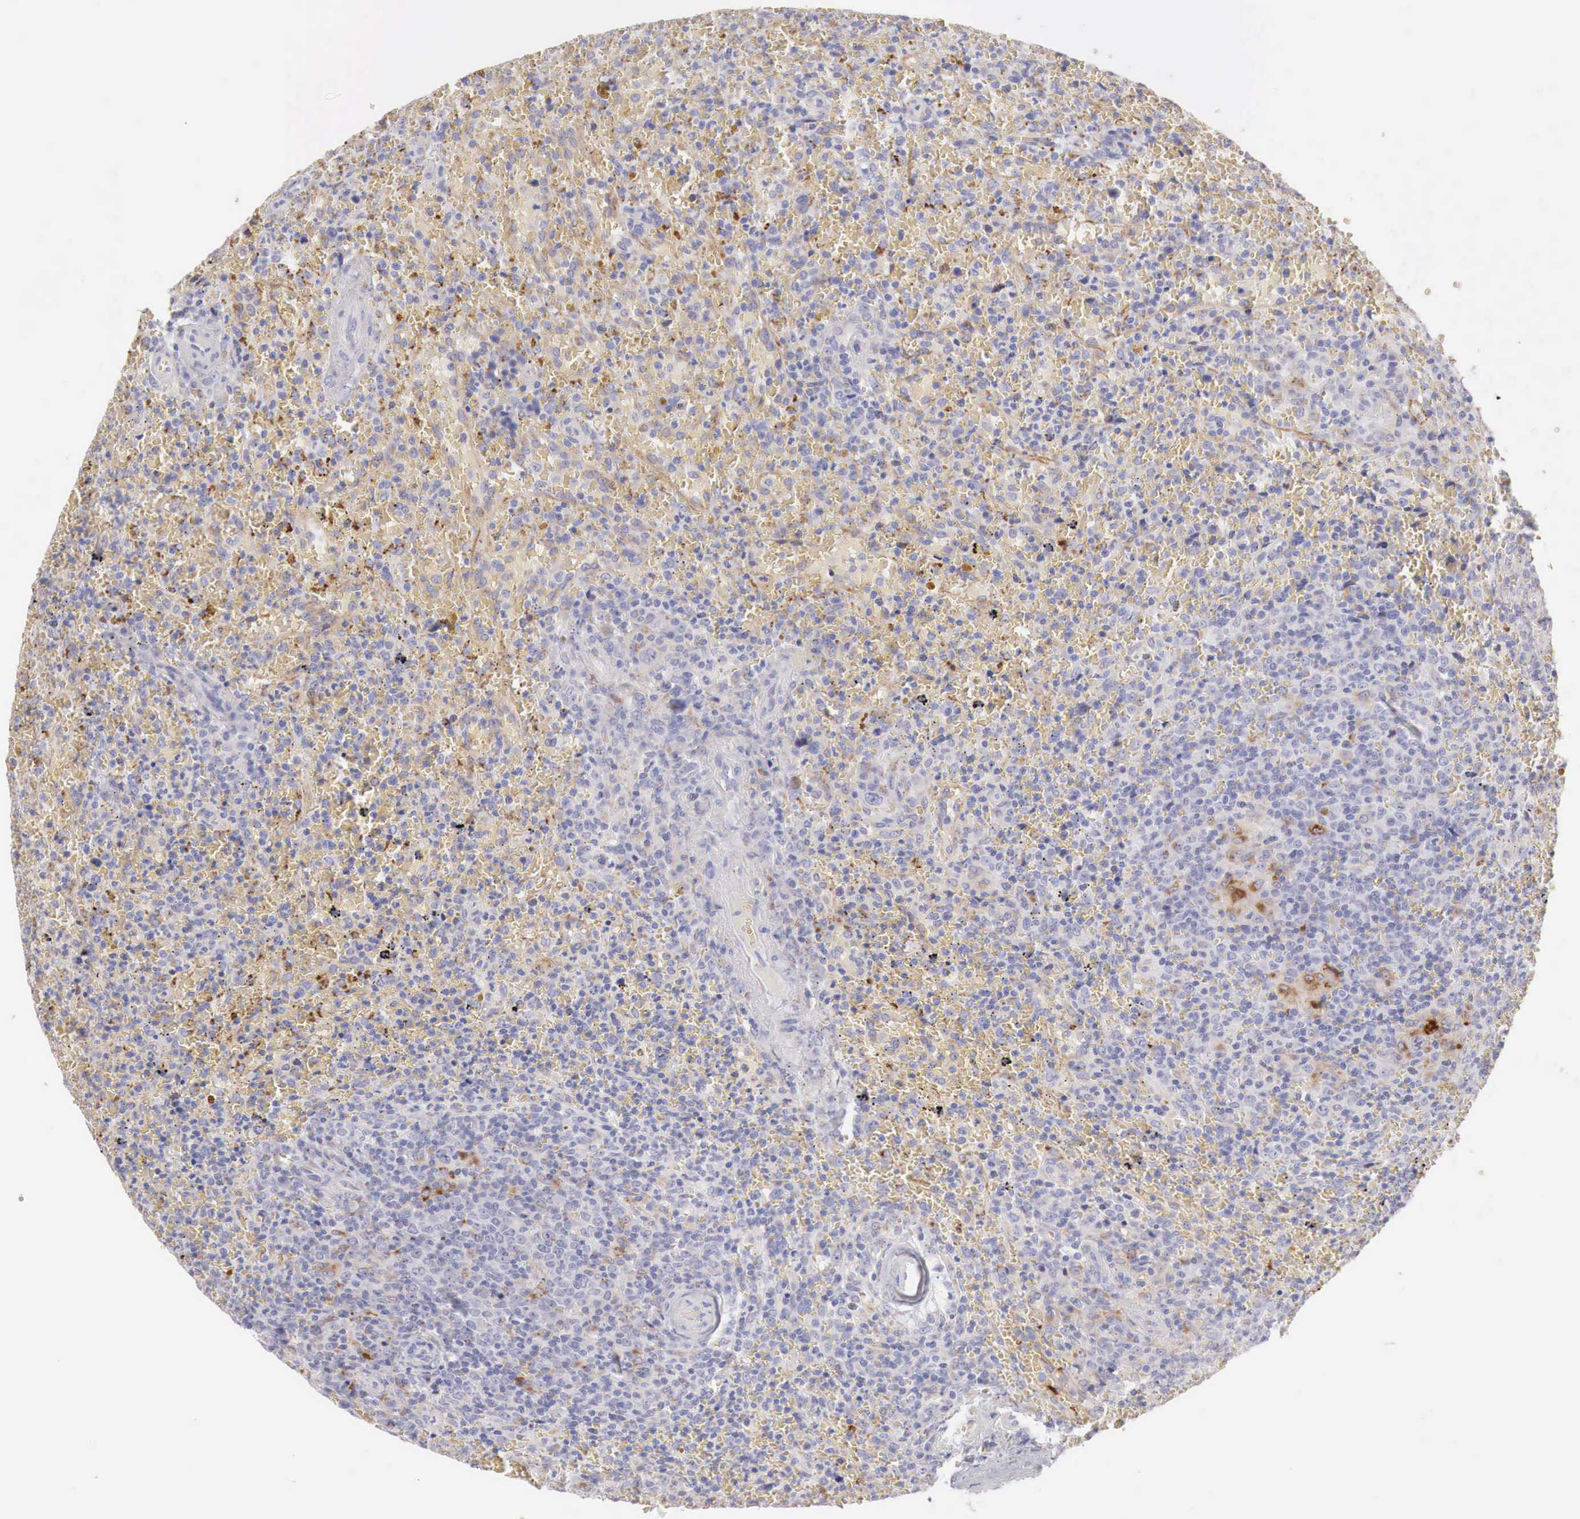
{"staining": {"intensity": "negative", "quantity": "none", "location": "none"}, "tissue": "lymphoma", "cell_type": "Tumor cells", "image_type": "cancer", "snomed": [{"axis": "morphology", "description": "Malignant lymphoma, non-Hodgkin's type, High grade"}, {"axis": "topography", "description": "Spleen"}, {"axis": "topography", "description": "Lymph node"}], "caption": "Immunohistochemical staining of human high-grade malignant lymphoma, non-Hodgkin's type reveals no significant staining in tumor cells.", "gene": "GLA", "patient": {"sex": "female", "age": 70}}